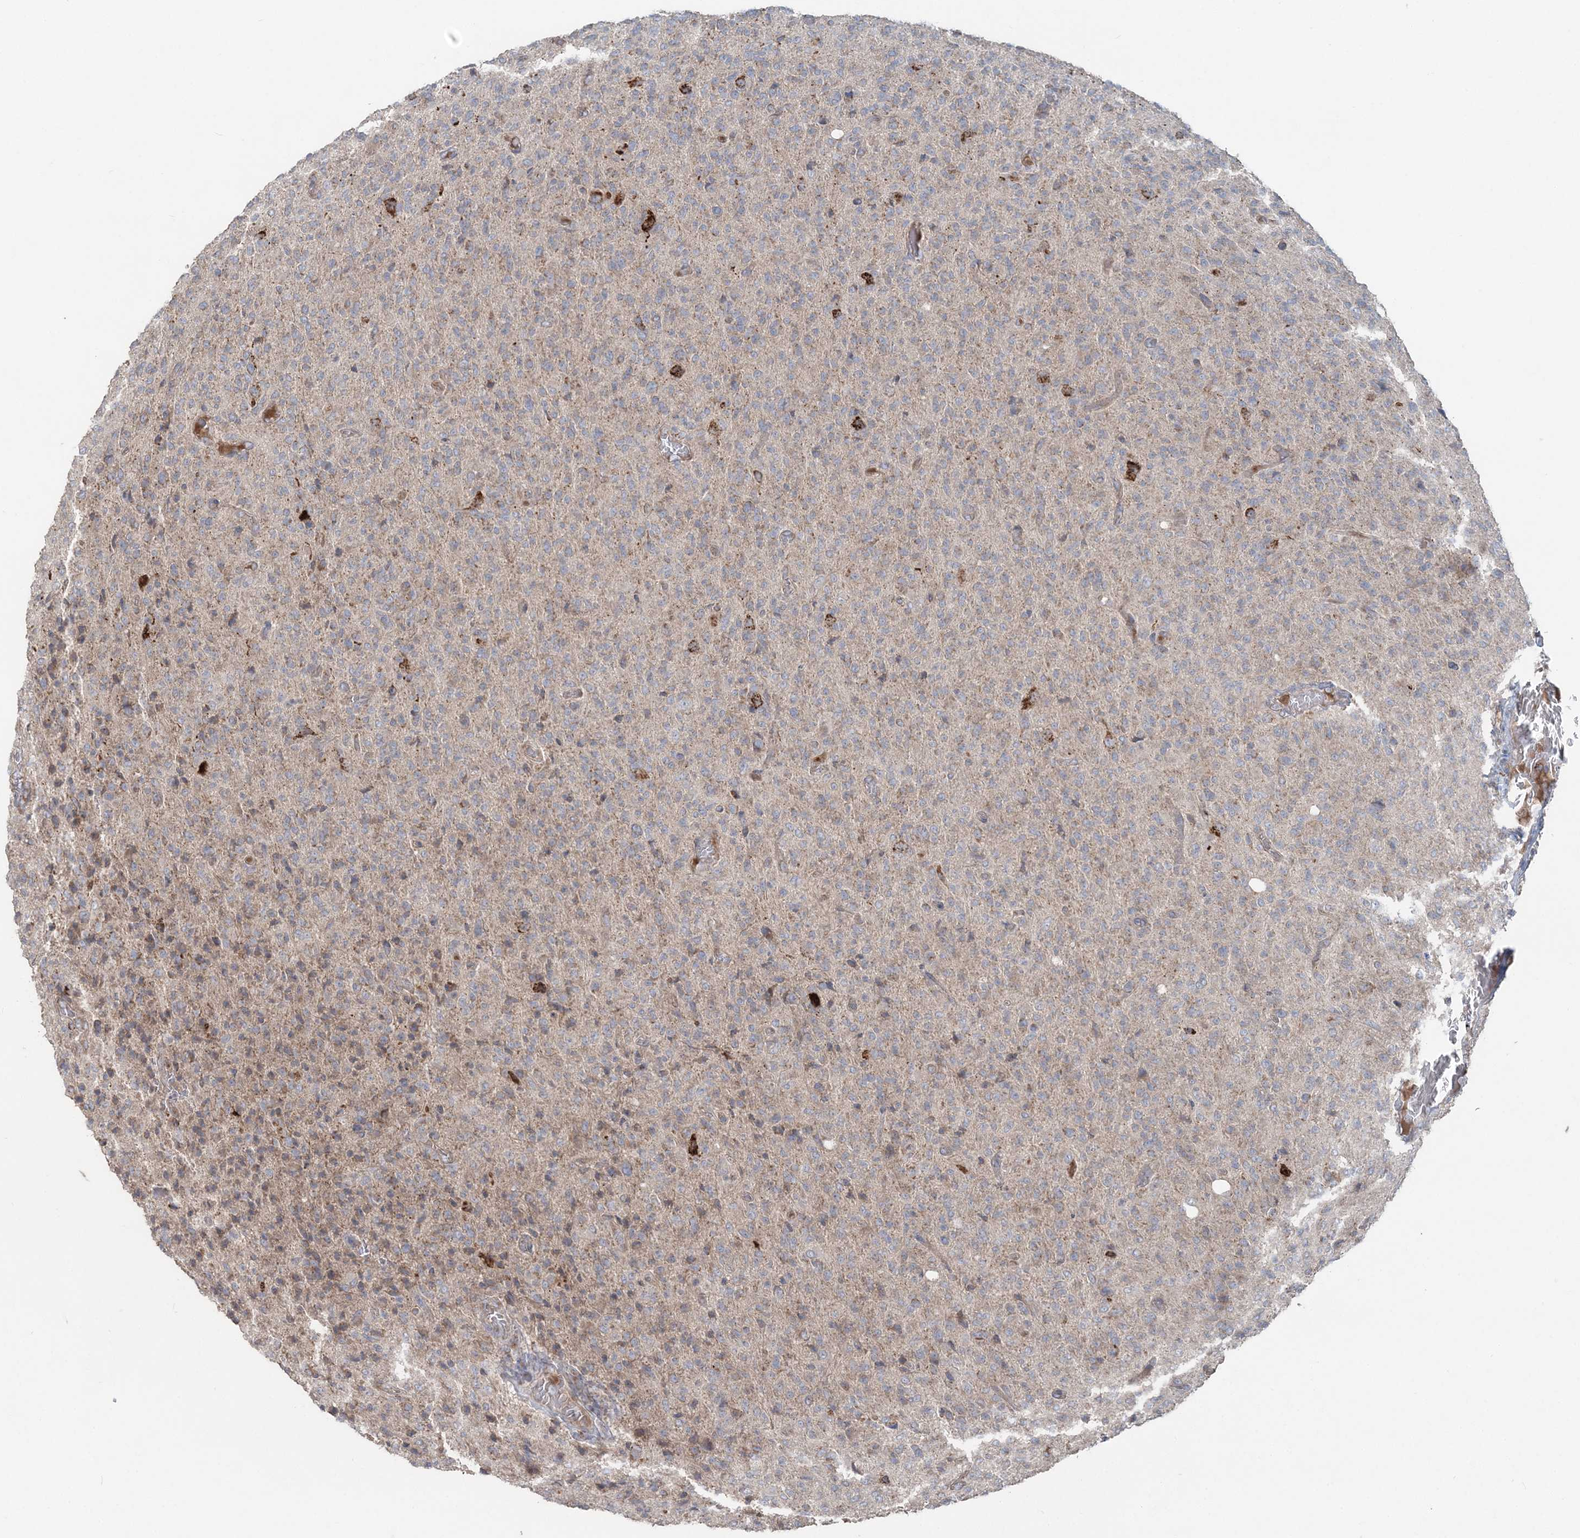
{"staining": {"intensity": "weak", "quantity": "<25%", "location": "cytoplasmic/membranous"}, "tissue": "glioma", "cell_type": "Tumor cells", "image_type": "cancer", "snomed": [{"axis": "morphology", "description": "Glioma, malignant, High grade"}, {"axis": "topography", "description": "Brain"}], "caption": "Photomicrograph shows no protein positivity in tumor cells of high-grade glioma (malignant) tissue.", "gene": "LRPPRC", "patient": {"sex": "female", "age": 57}}